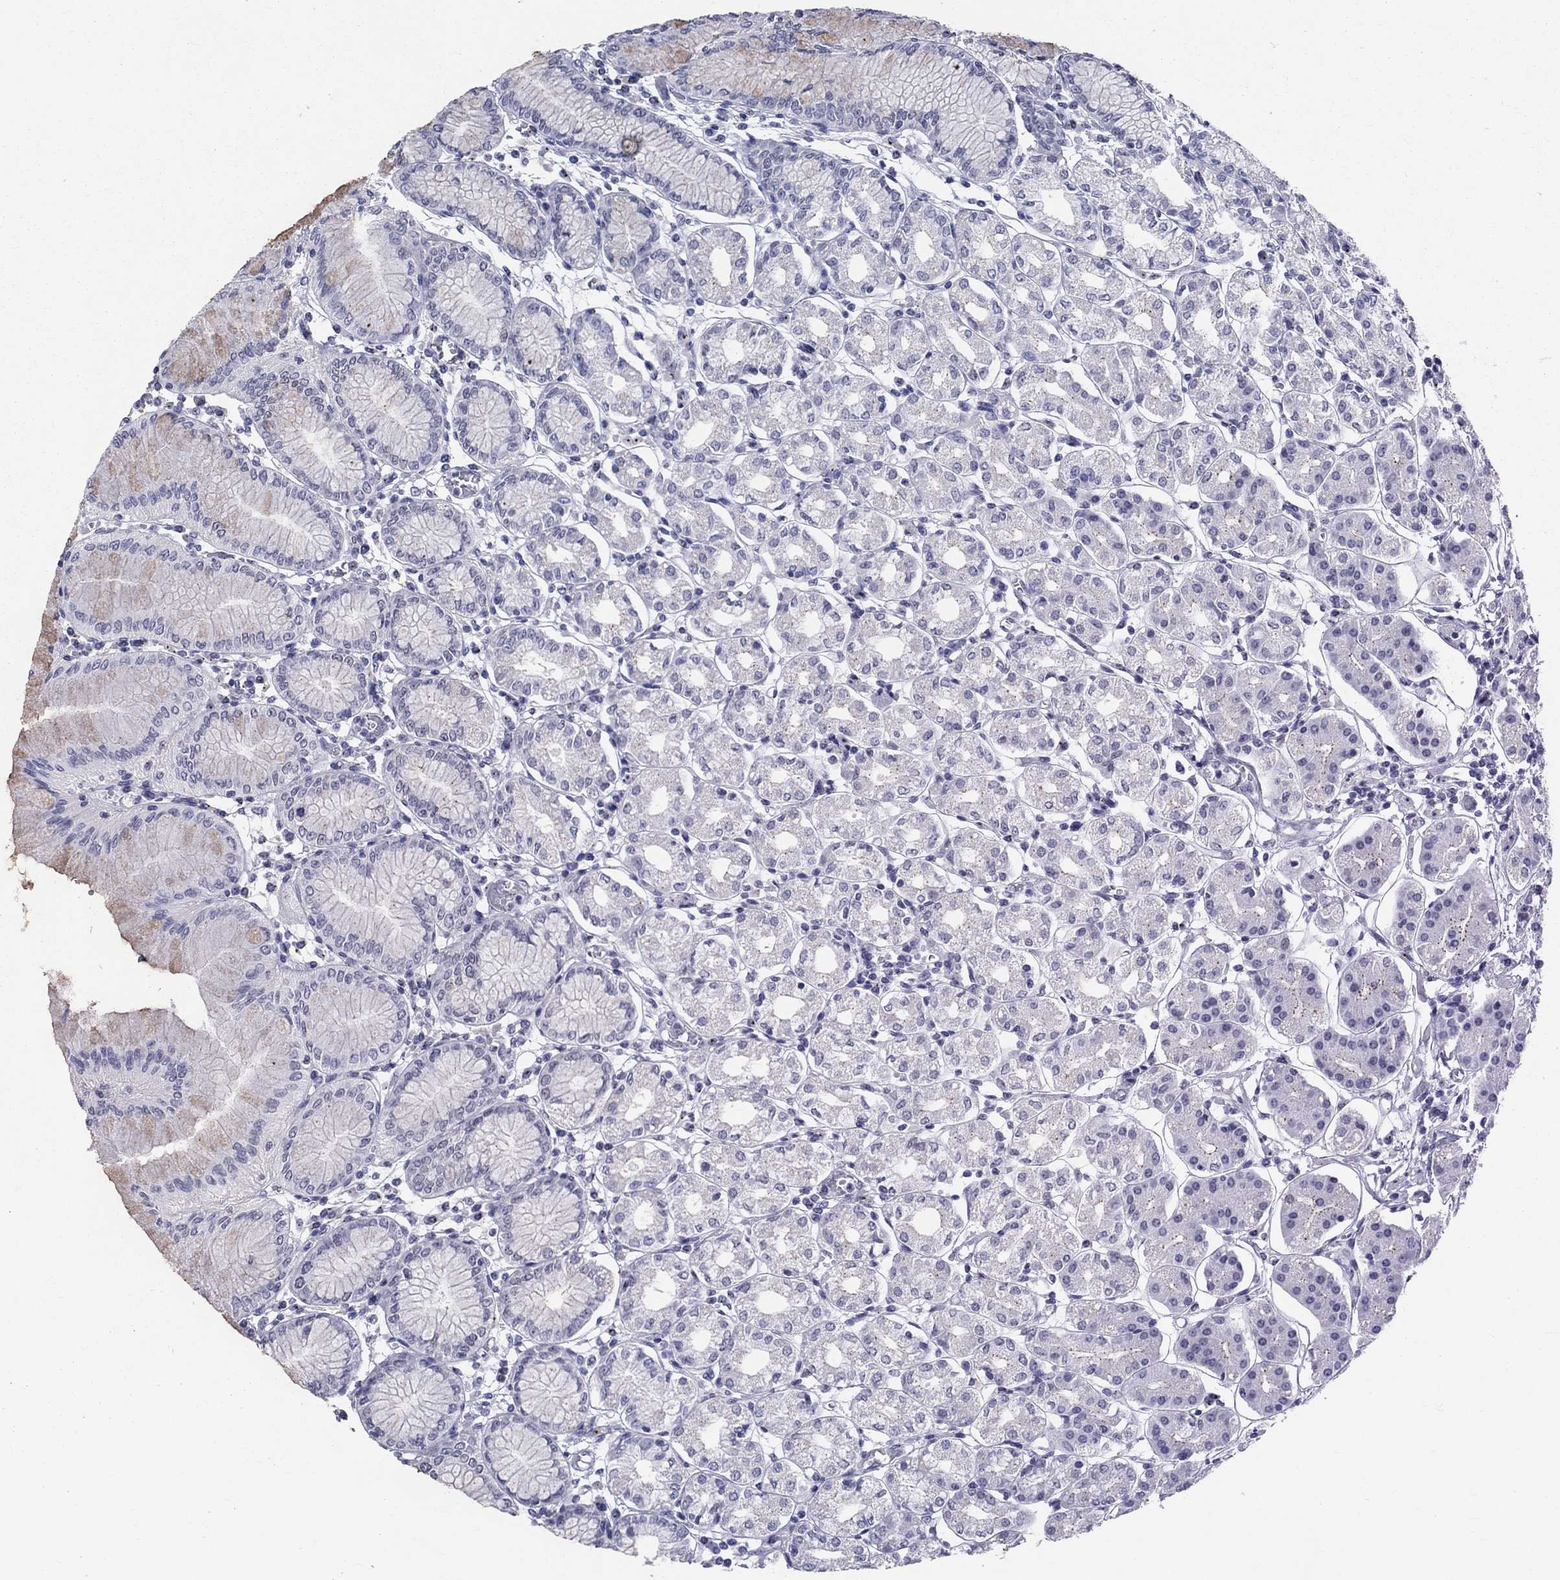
{"staining": {"intensity": "negative", "quantity": "none", "location": "none"}, "tissue": "stomach", "cell_type": "Glandular cells", "image_type": "normal", "snomed": [{"axis": "morphology", "description": "Normal tissue, NOS"}, {"axis": "topography", "description": "Skeletal muscle"}, {"axis": "topography", "description": "Stomach"}], "caption": "An immunohistochemistry (IHC) histopathology image of unremarkable stomach is shown. There is no staining in glandular cells of stomach. (Stains: DAB (3,3'-diaminobenzidine) immunohistochemistry (IHC) with hematoxylin counter stain, Microscopy: brightfield microscopy at high magnification).", "gene": "CEP43", "patient": {"sex": "female", "age": 57}}